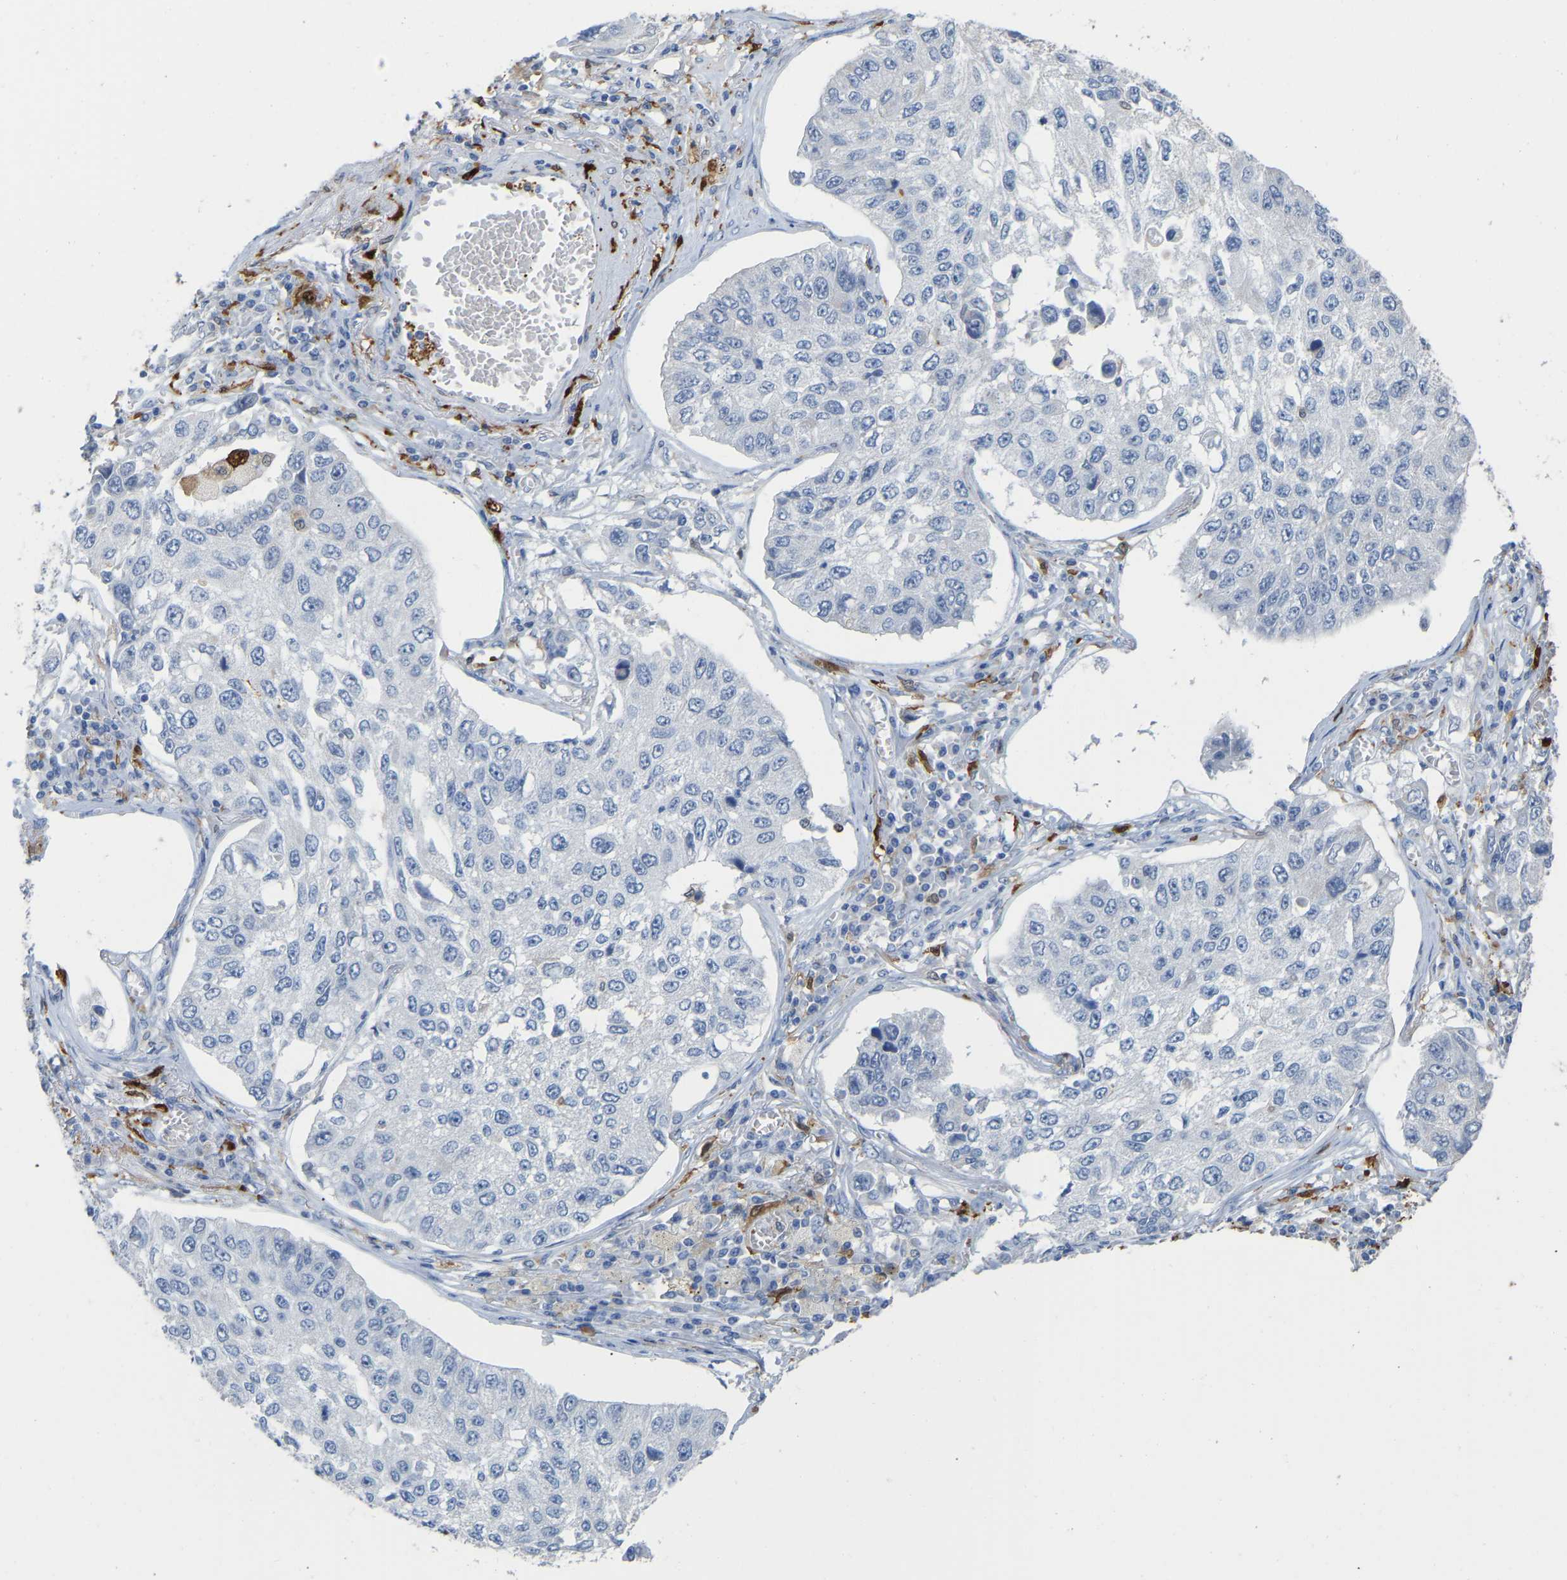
{"staining": {"intensity": "negative", "quantity": "none", "location": "none"}, "tissue": "lung cancer", "cell_type": "Tumor cells", "image_type": "cancer", "snomed": [{"axis": "morphology", "description": "Squamous cell carcinoma, NOS"}, {"axis": "topography", "description": "Lung"}], "caption": "Immunohistochemistry micrograph of neoplastic tissue: human lung cancer stained with DAB (3,3'-diaminobenzidine) demonstrates no significant protein positivity in tumor cells.", "gene": "ULBP2", "patient": {"sex": "male", "age": 71}}